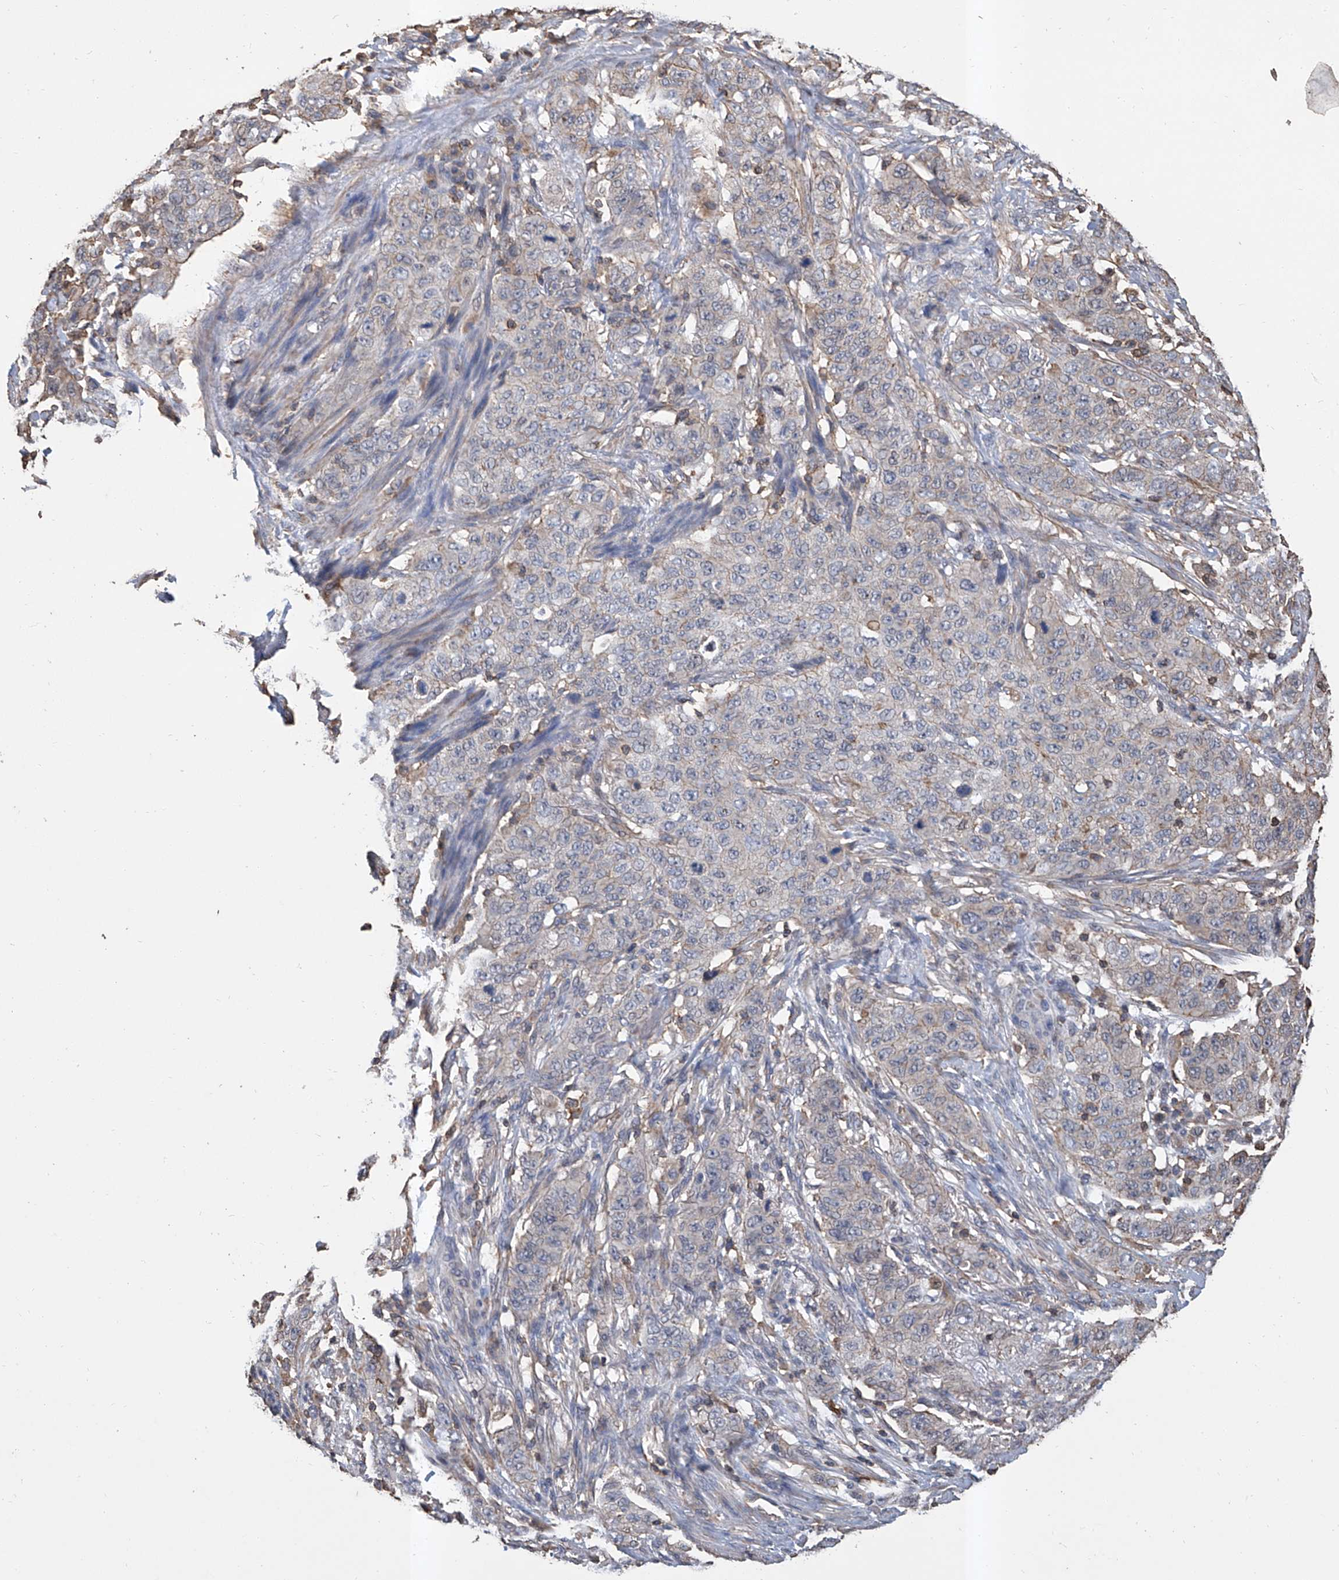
{"staining": {"intensity": "weak", "quantity": "<25%", "location": "cytoplasmic/membranous"}, "tissue": "stomach cancer", "cell_type": "Tumor cells", "image_type": "cancer", "snomed": [{"axis": "morphology", "description": "Adenocarcinoma, NOS"}, {"axis": "topography", "description": "Stomach"}], "caption": "Photomicrograph shows no protein expression in tumor cells of stomach cancer tissue.", "gene": "GPT", "patient": {"sex": "male", "age": 48}}